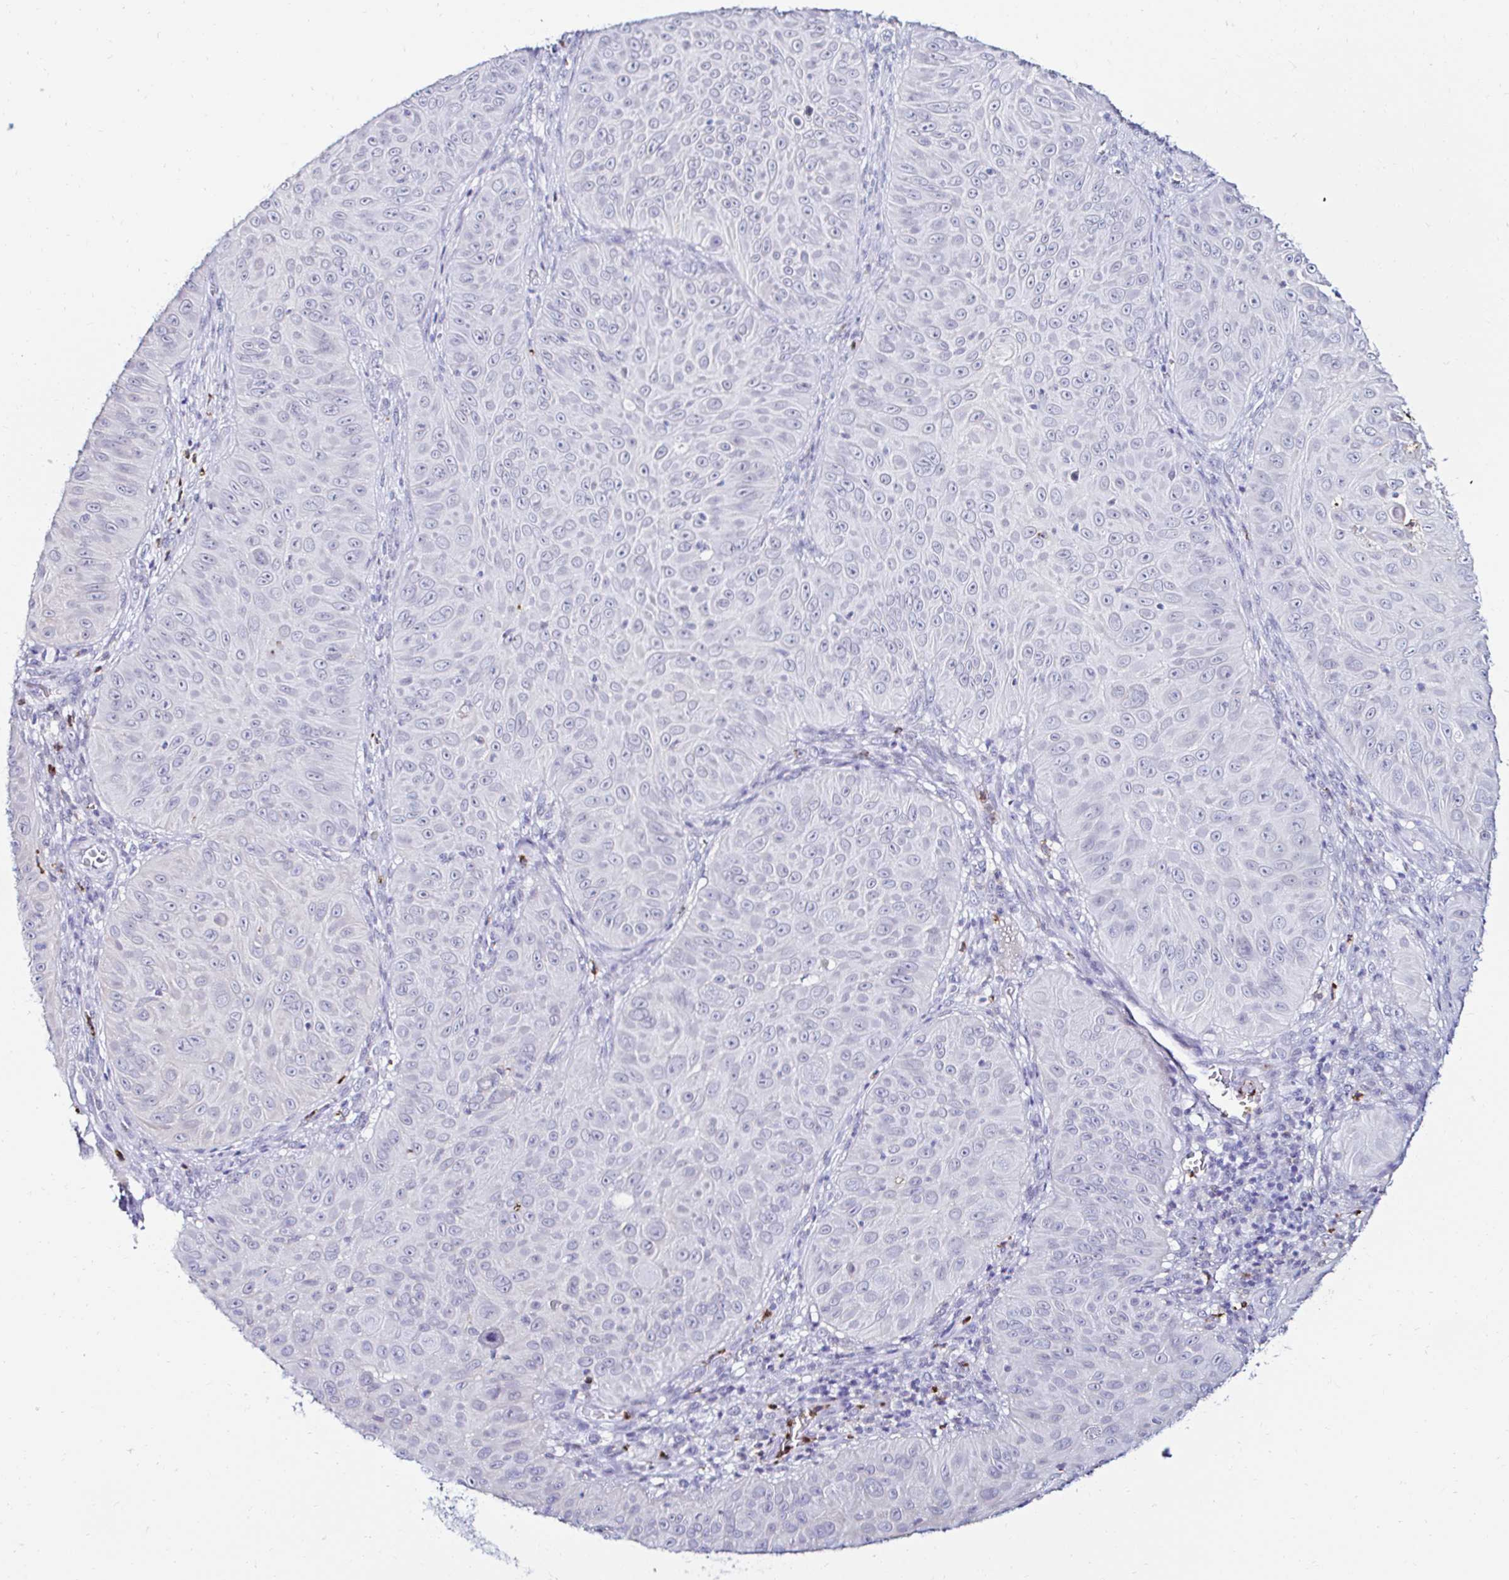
{"staining": {"intensity": "negative", "quantity": "none", "location": "none"}, "tissue": "skin cancer", "cell_type": "Tumor cells", "image_type": "cancer", "snomed": [{"axis": "morphology", "description": "Squamous cell carcinoma, NOS"}, {"axis": "topography", "description": "Skin"}], "caption": "Immunohistochemical staining of skin squamous cell carcinoma exhibits no significant expression in tumor cells.", "gene": "CYBB", "patient": {"sex": "male", "age": 82}}